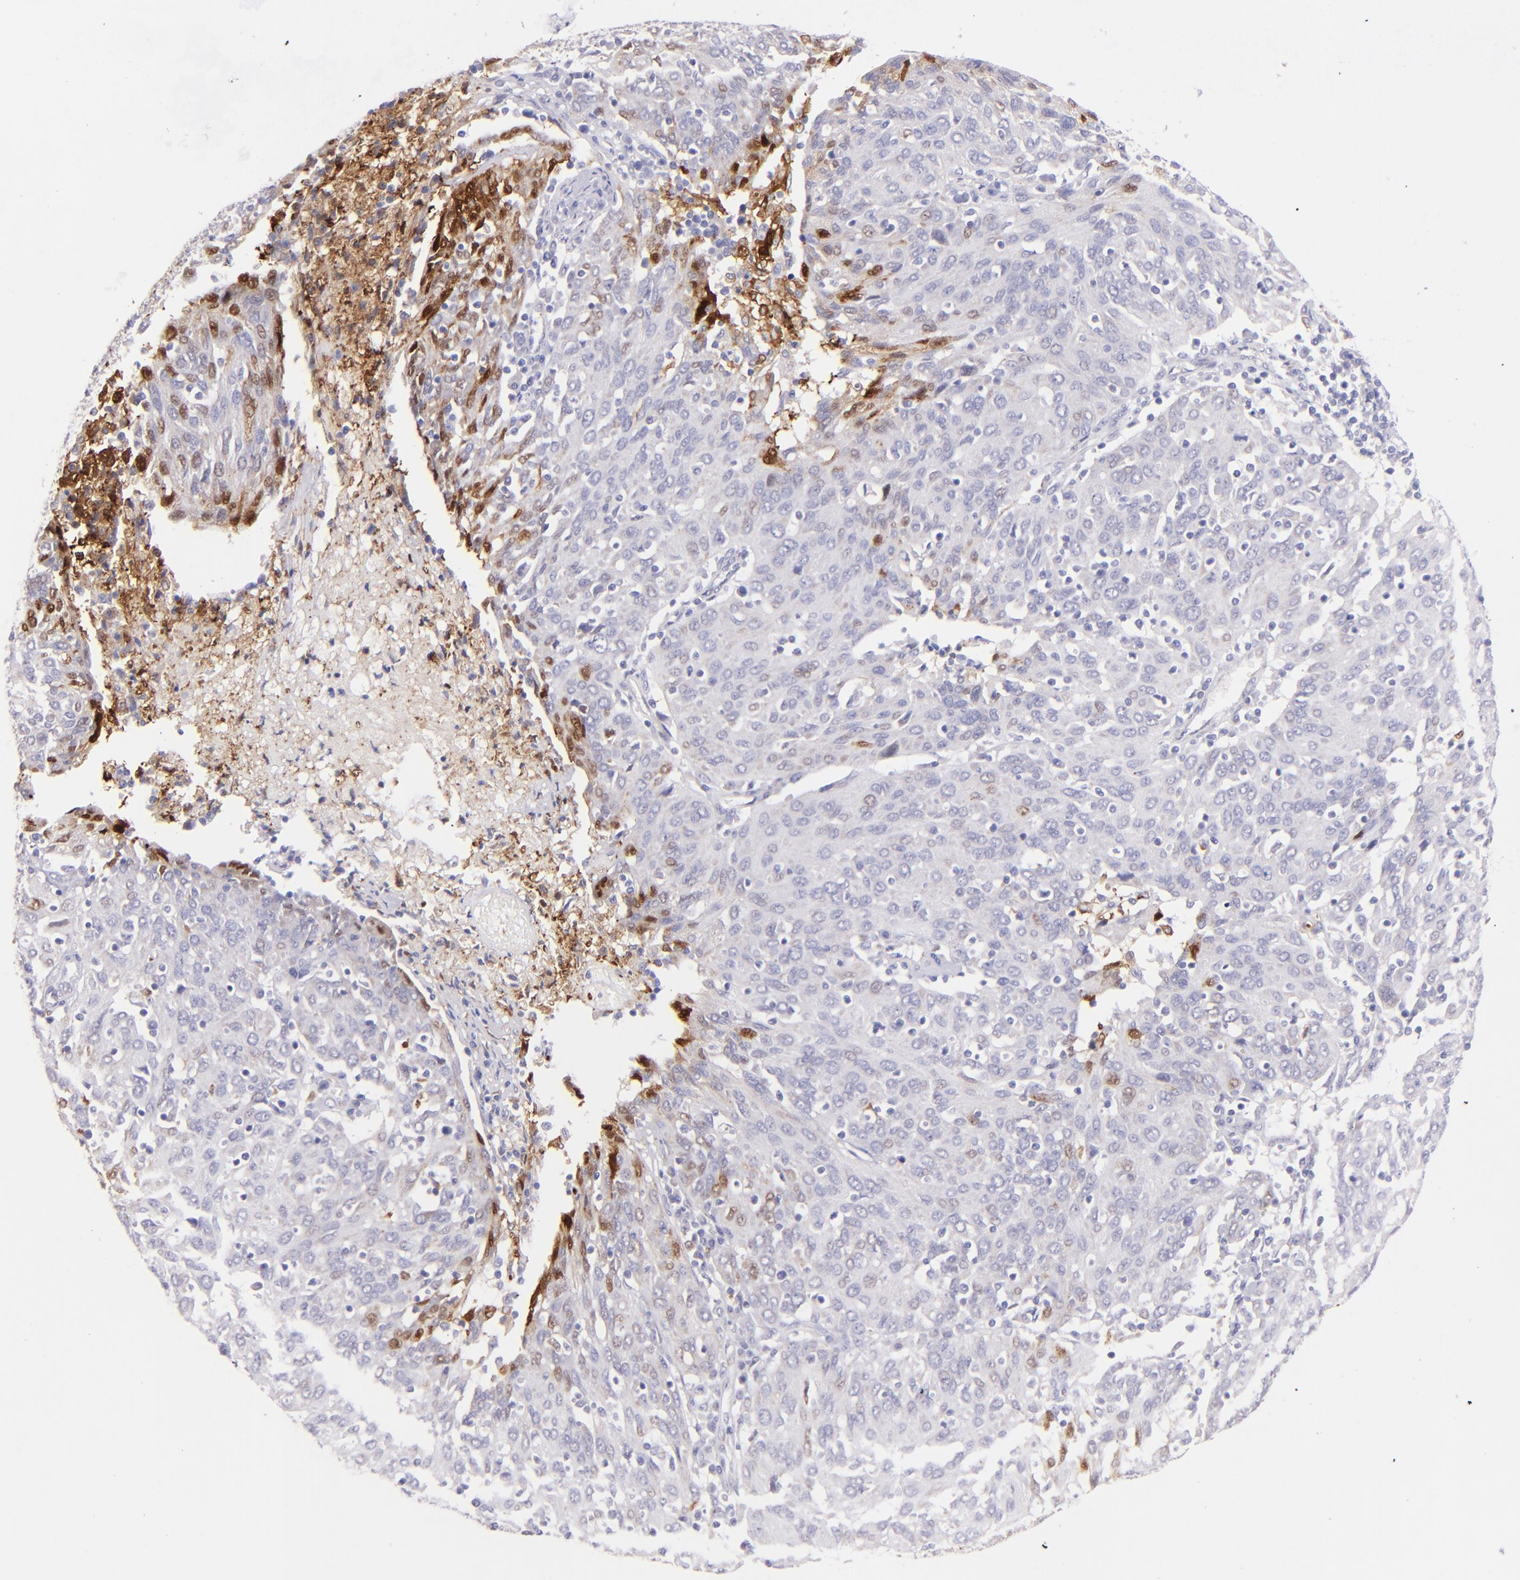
{"staining": {"intensity": "weak", "quantity": "<25%", "location": "cytoplasmic/membranous,nuclear"}, "tissue": "ovarian cancer", "cell_type": "Tumor cells", "image_type": "cancer", "snomed": [{"axis": "morphology", "description": "Carcinoma, endometroid"}, {"axis": "topography", "description": "Ovary"}], "caption": "The histopathology image displays no staining of tumor cells in ovarian cancer. (DAB (3,3'-diaminobenzidine) immunohistochemistry visualized using brightfield microscopy, high magnification).", "gene": "SH2D4A", "patient": {"sex": "female", "age": 50}}